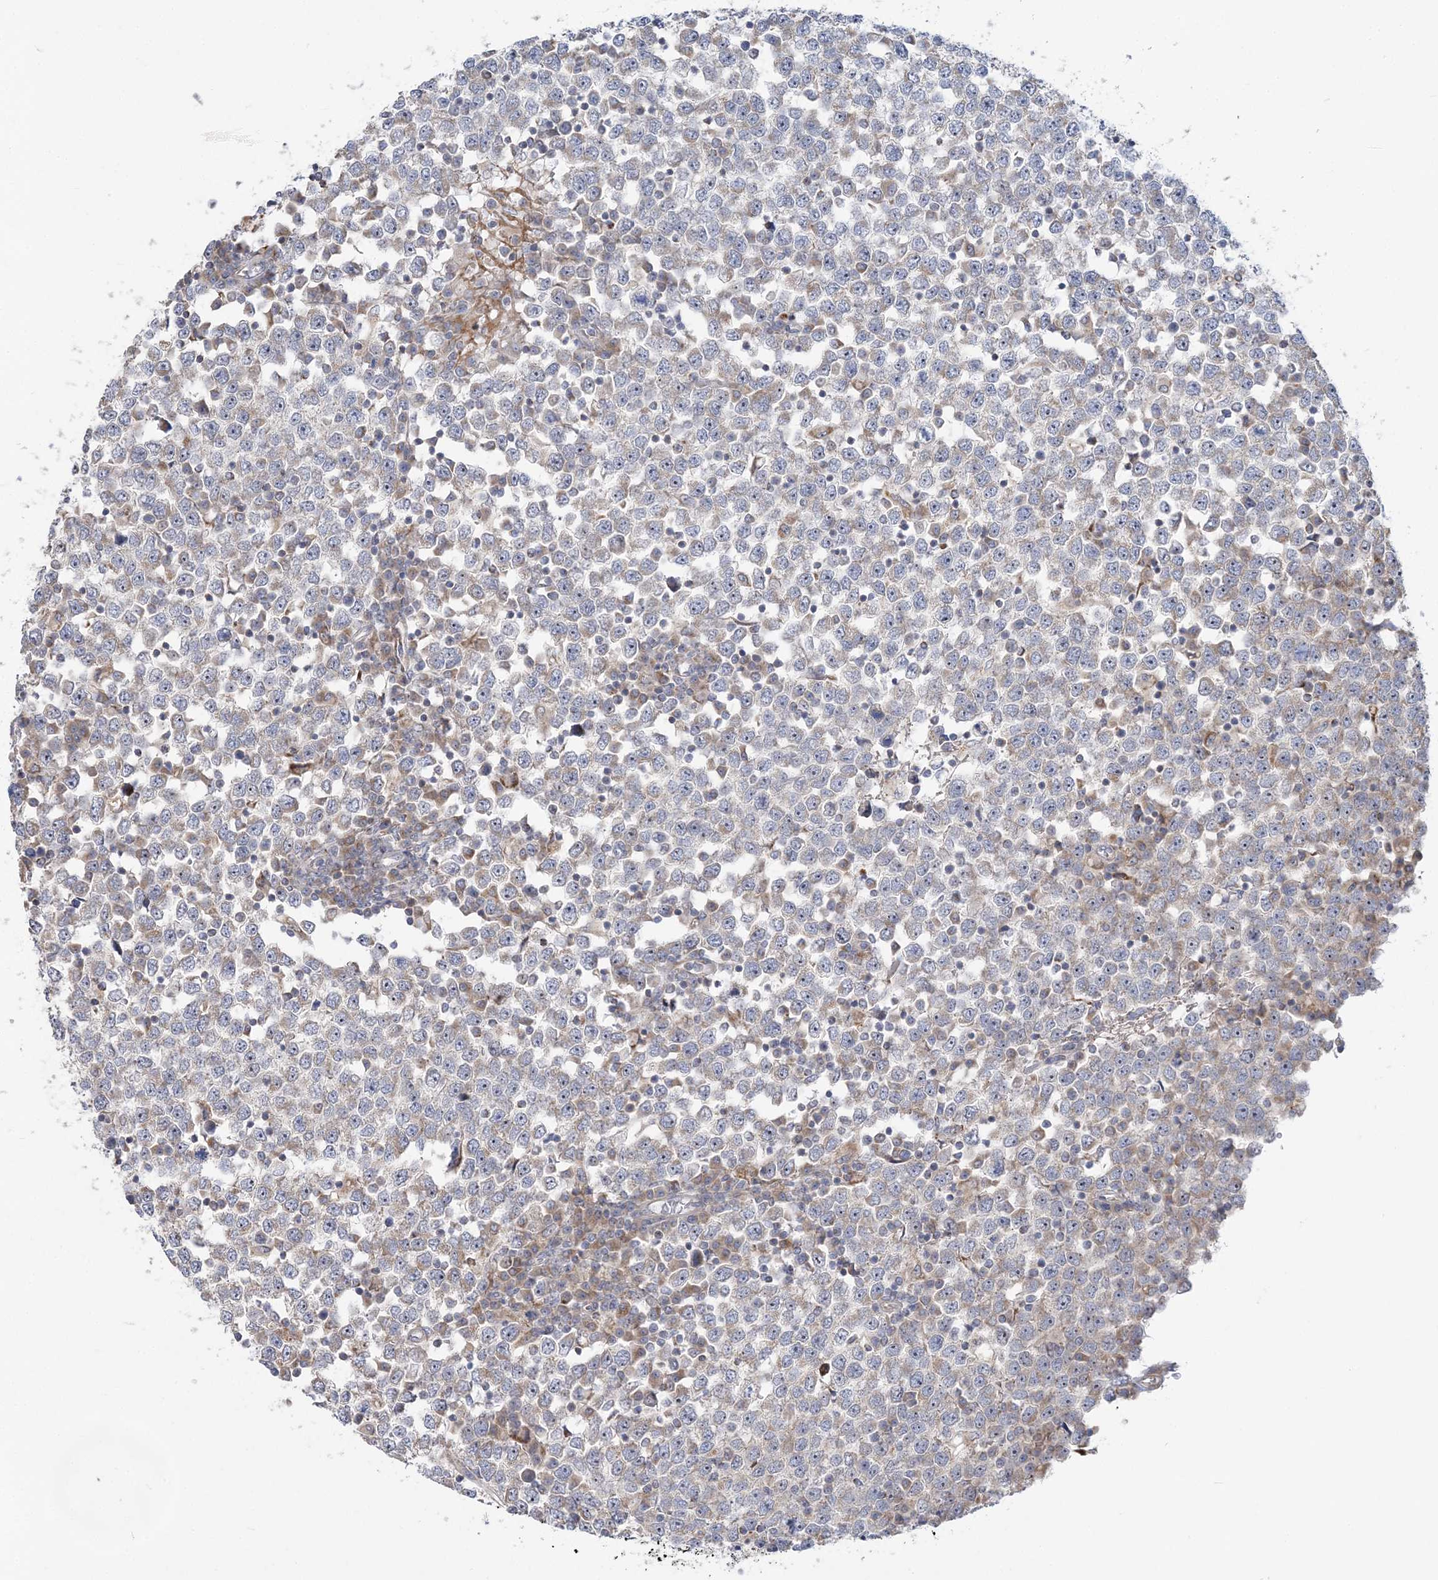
{"staining": {"intensity": "weak", "quantity": "<25%", "location": "cytoplasmic/membranous"}, "tissue": "testis cancer", "cell_type": "Tumor cells", "image_type": "cancer", "snomed": [{"axis": "morphology", "description": "Seminoma, NOS"}, {"axis": "topography", "description": "Testis"}], "caption": "The histopathology image shows no significant staining in tumor cells of testis cancer.", "gene": "MMADHC", "patient": {"sex": "male", "age": 65}}